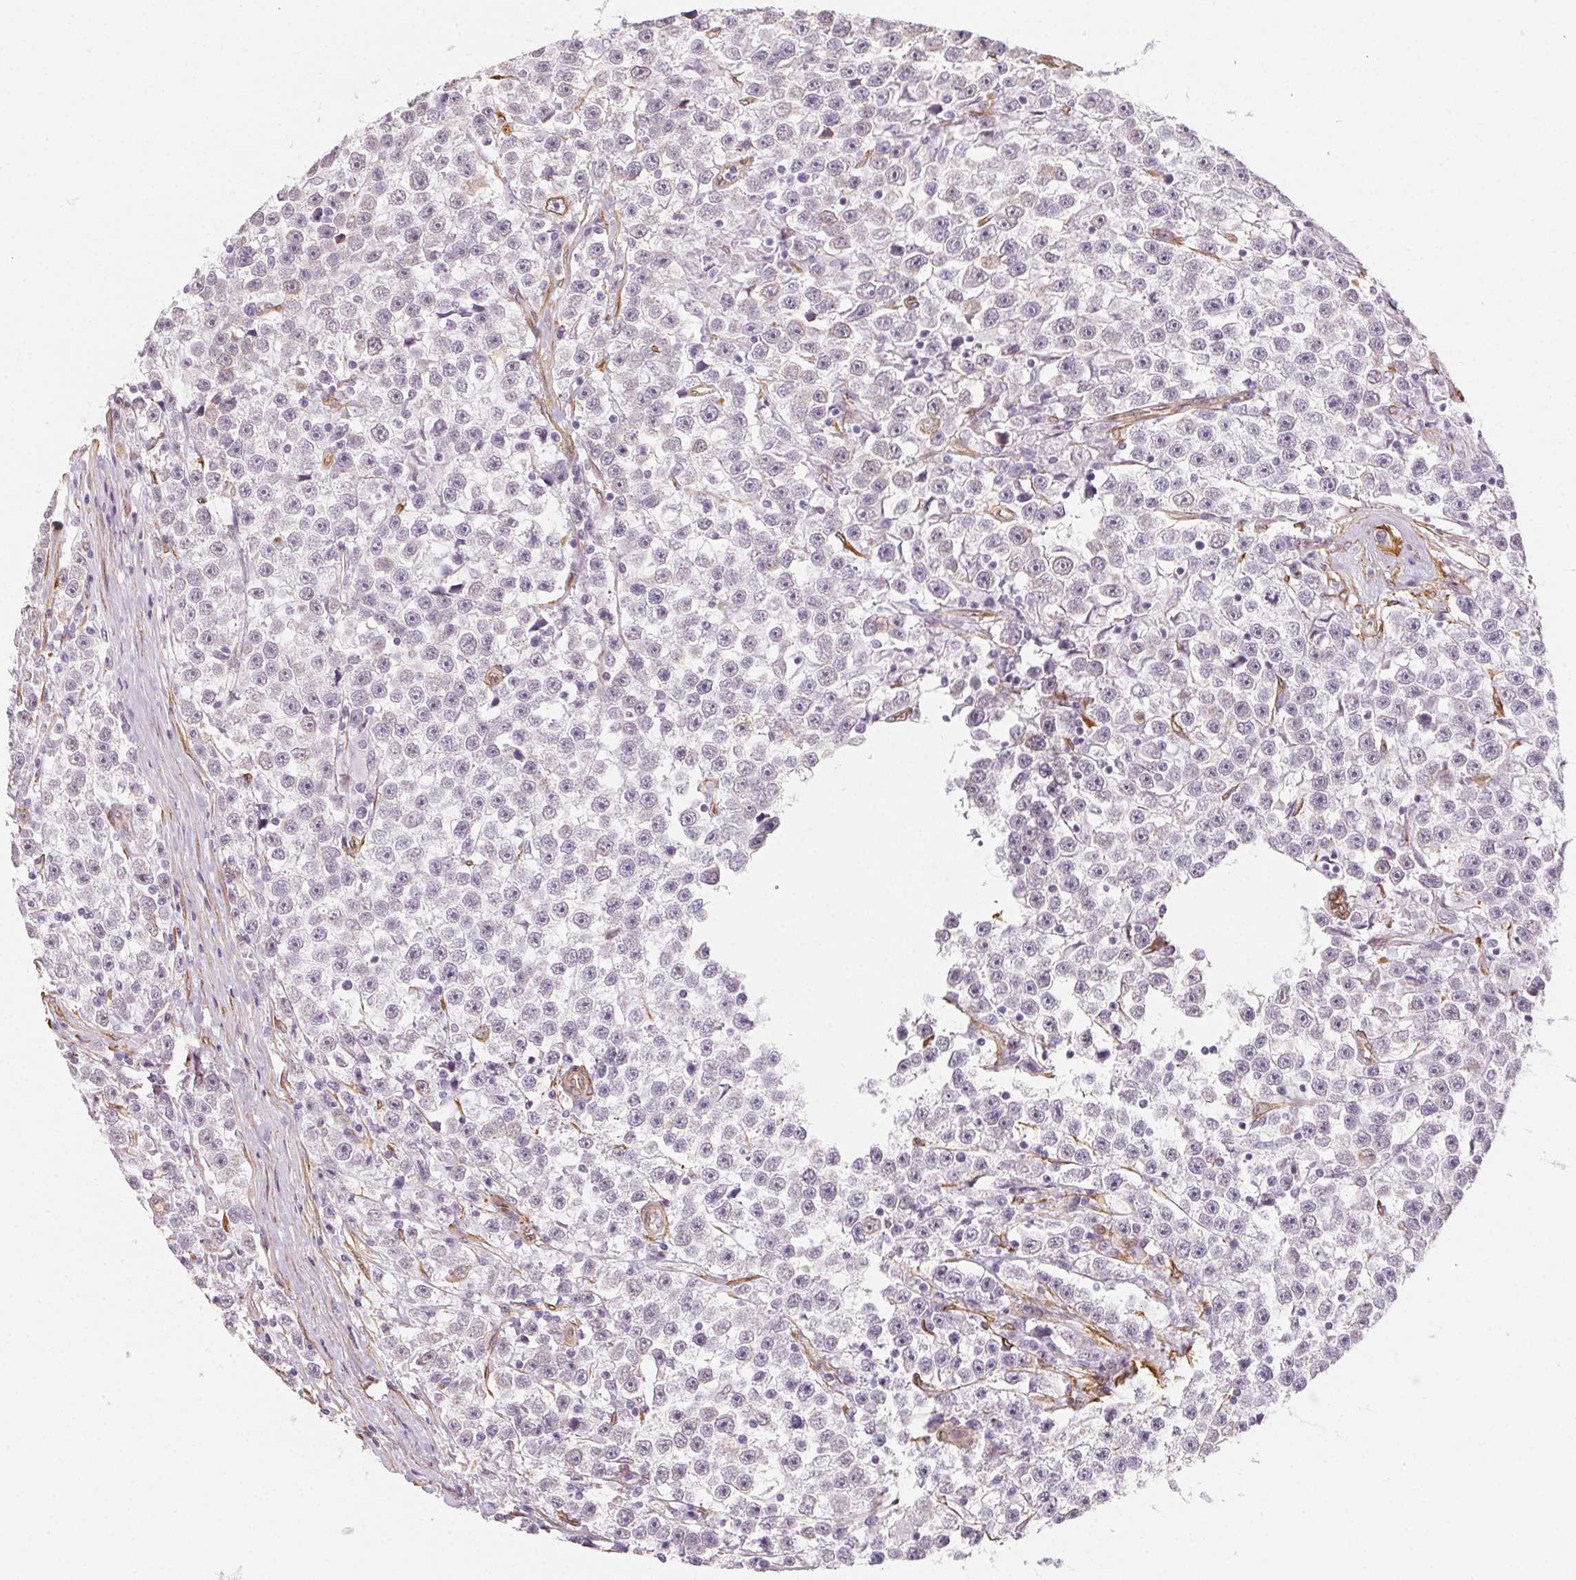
{"staining": {"intensity": "negative", "quantity": "none", "location": "none"}, "tissue": "testis cancer", "cell_type": "Tumor cells", "image_type": "cancer", "snomed": [{"axis": "morphology", "description": "Seminoma, NOS"}, {"axis": "topography", "description": "Testis"}], "caption": "Immunohistochemical staining of human testis seminoma reveals no significant positivity in tumor cells.", "gene": "RSBN1", "patient": {"sex": "male", "age": 31}}